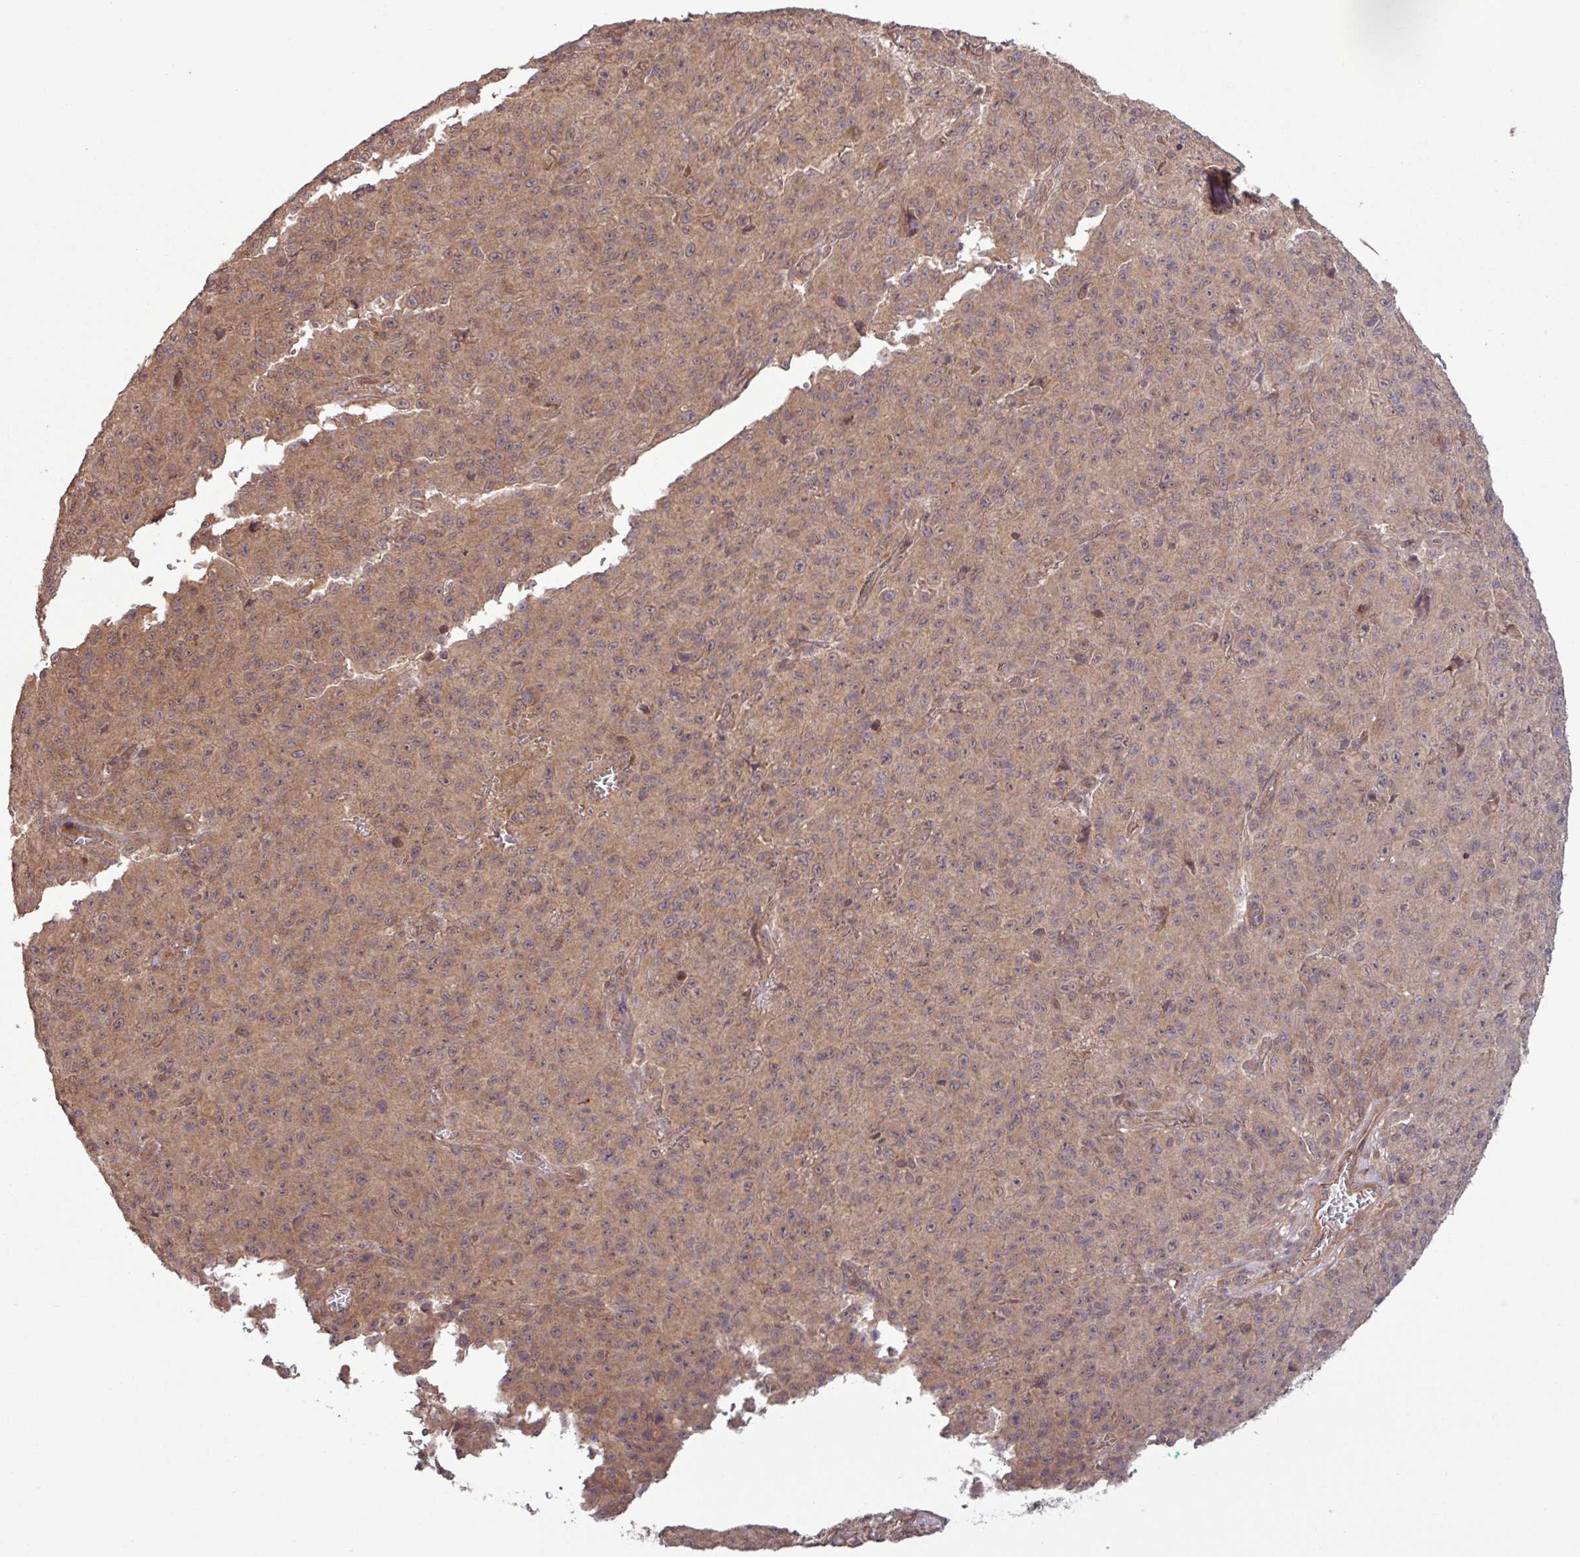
{"staining": {"intensity": "moderate", "quantity": ">75%", "location": "cytoplasmic/membranous,nuclear"}, "tissue": "melanoma", "cell_type": "Tumor cells", "image_type": "cancer", "snomed": [{"axis": "morphology", "description": "Malignant melanoma, NOS"}, {"axis": "topography", "description": "Skin"}], "caption": "A micrograph of human melanoma stained for a protein exhibits moderate cytoplasmic/membranous and nuclear brown staining in tumor cells.", "gene": "TRABD2A", "patient": {"sex": "male", "age": 46}}